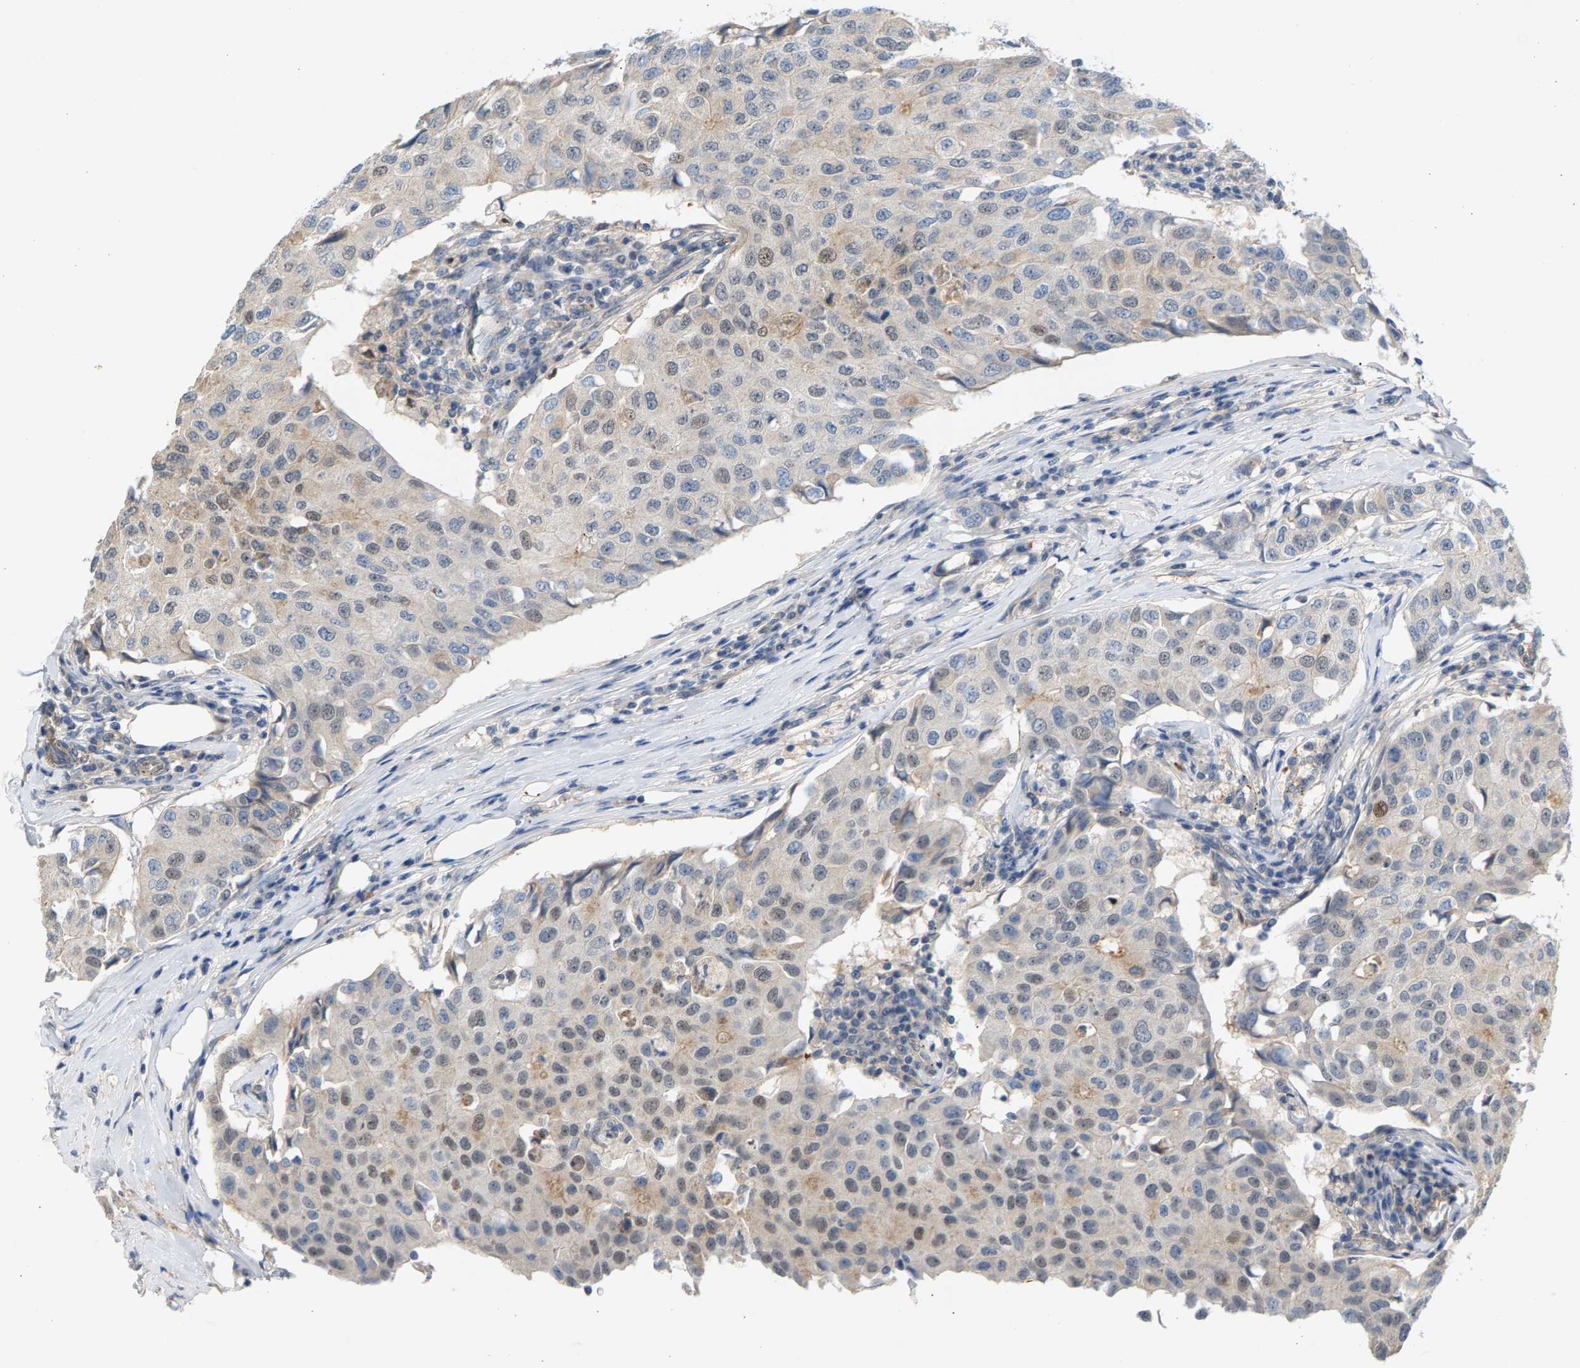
{"staining": {"intensity": "moderate", "quantity": "<25%", "location": "nuclear"}, "tissue": "breast cancer", "cell_type": "Tumor cells", "image_type": "cancer", "snomed": [{"axis": "morphology", "description": "Duct carcinoma"}, {"axis": "topography", "description": "Breast"}], "caption": "Protein expression analysis of breast infiltrating ductal carcinoma displays moderate nuclear staining in approximately <25% of tumor cells.", "gene": "KRTAP27-1", "patient": {"sex": "female", "age": 80}}